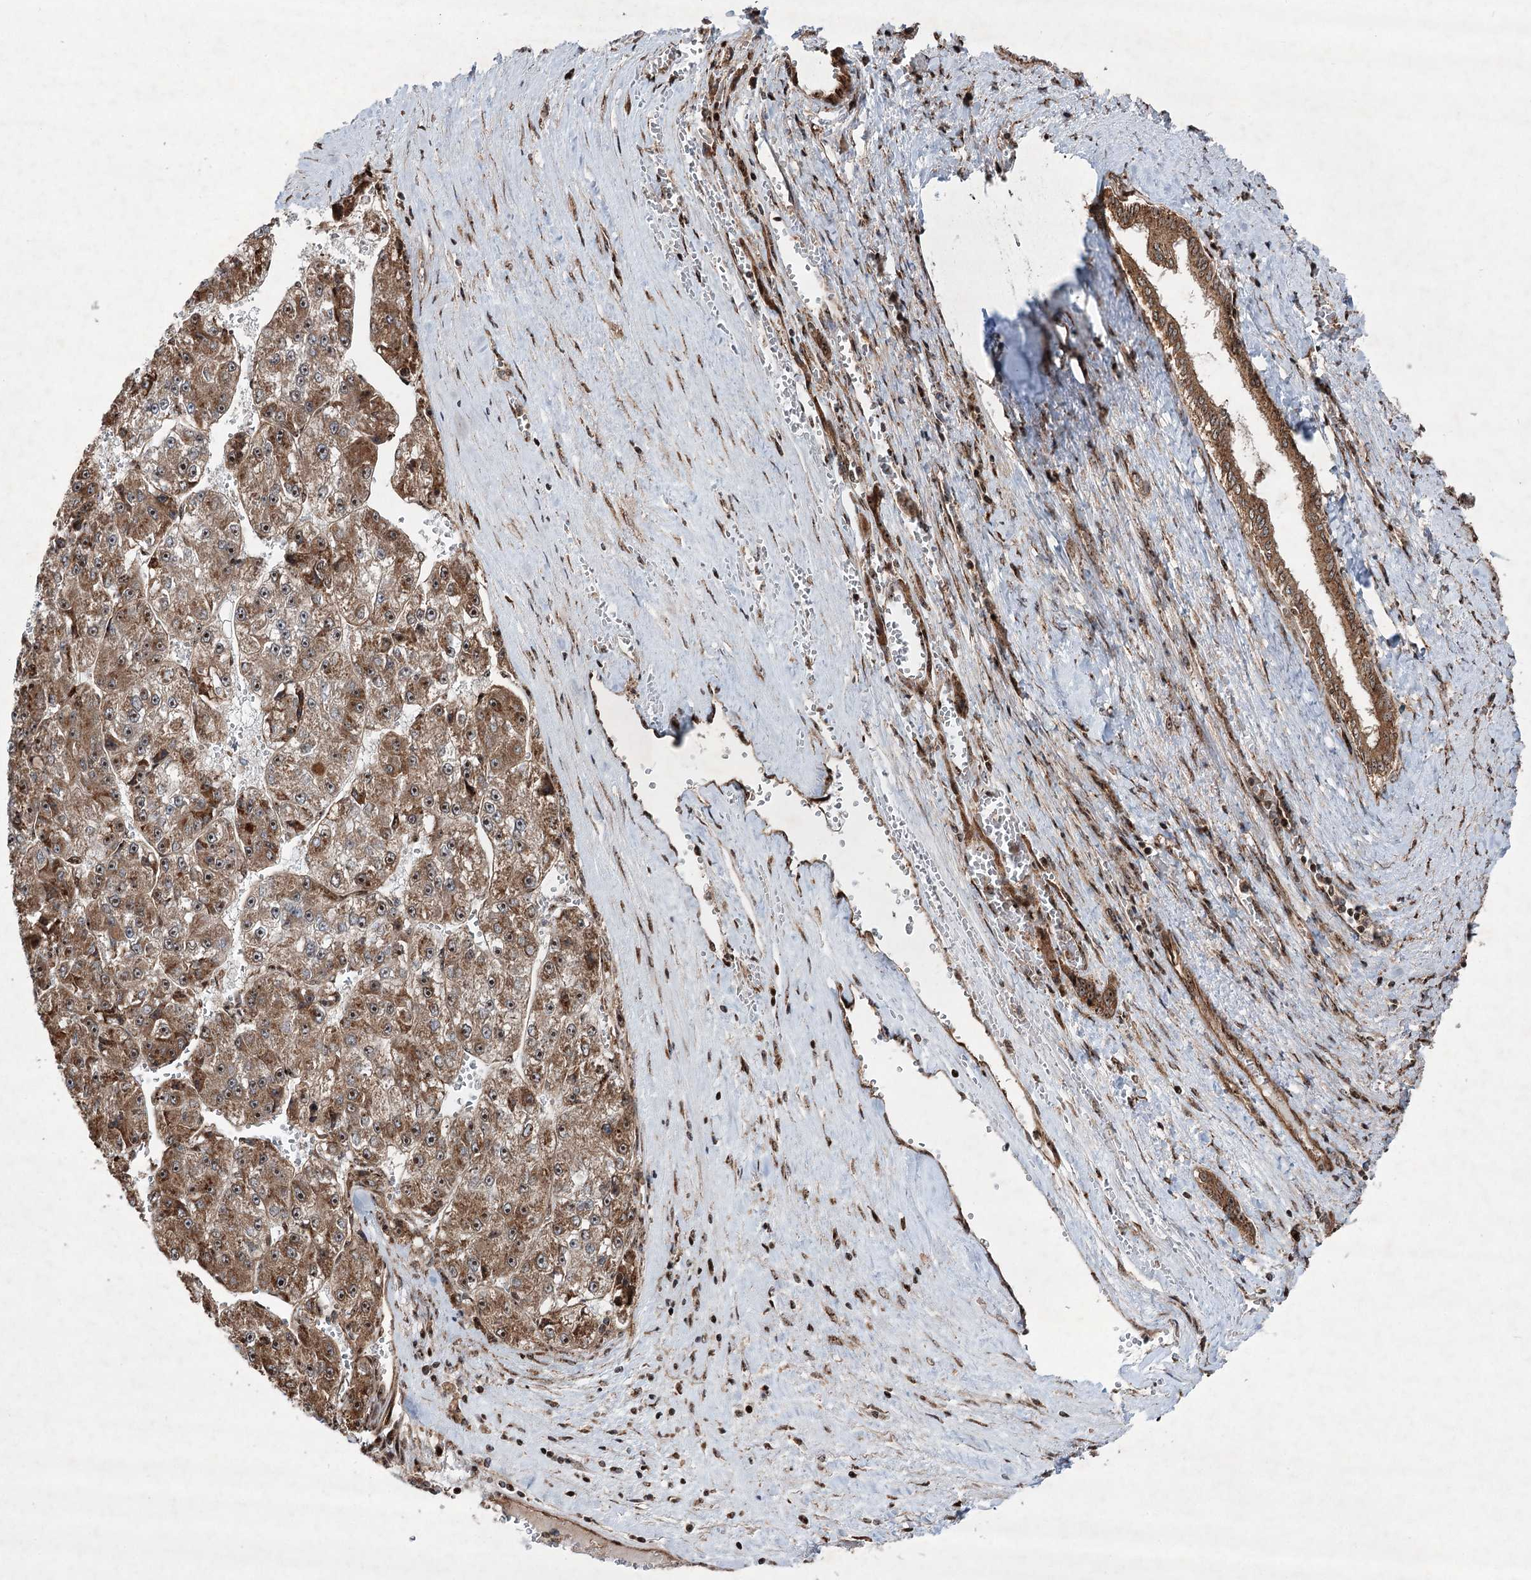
{"staining": {"intensity": "moderate", "quantity": ">75%", "location": "cytoplasmic/membranous,nuclear"}, "tissue": "liver cancer", "cell_type": "Tumor cells", "image_type": "cancer", "snomed": [{"axis": "morphology", "description": "Carcinoma, Hepatocellular, NOS"}, {"axis": "topography", "description": "Liver"}], "caption": "The micrograph exhibits a brown stain indicating the presence of a protein in the cytoplasmic/membranous and nuclear of tumor cells in liver cancer.", "gene": "SERINC5", "patient": {"sex": "female", "age": 73}}